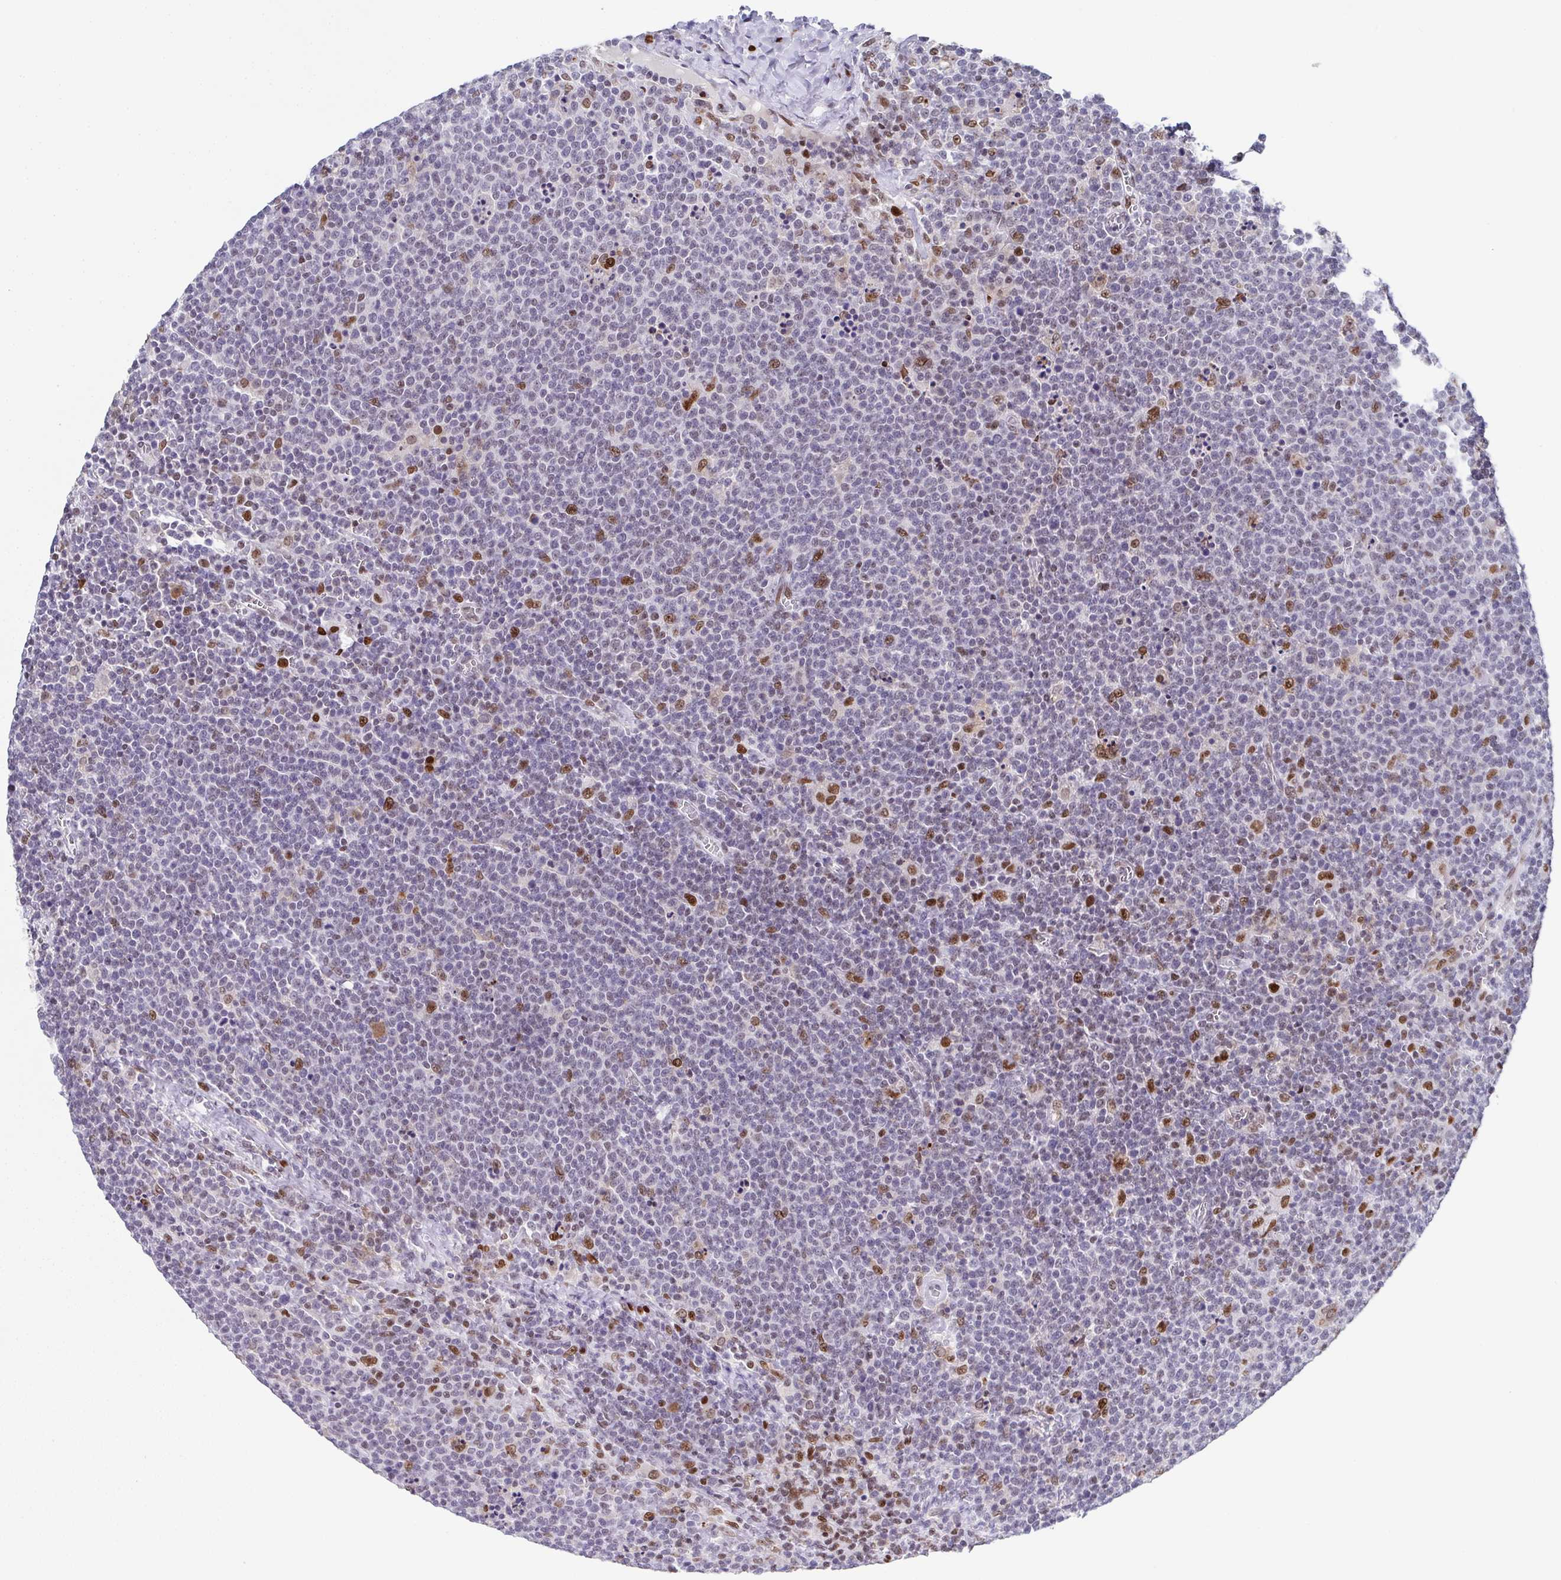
{"staining": {"intensity": "moderate", "quantity": "<25%", "location": "nuclear"}, "tissue": "lymphoma", "cell_type": "Tumor cells", "image_type": "cancer", "snomed": [{"axis": "morphology", "description": "Malignant lymphoma, non-Hodgkin's type, High grade"}, {"axis": "topography", "description": "Lymph node"}], "caption": "Immunohistochemistry of malignant lymphoma, non-Hodgkin's type (high-grade) demonstrates low levels of moderate nuclear expression in about <25% of tumor cells.", "gene": "RB1", "patient": {"sex": "male", "age": 61}}